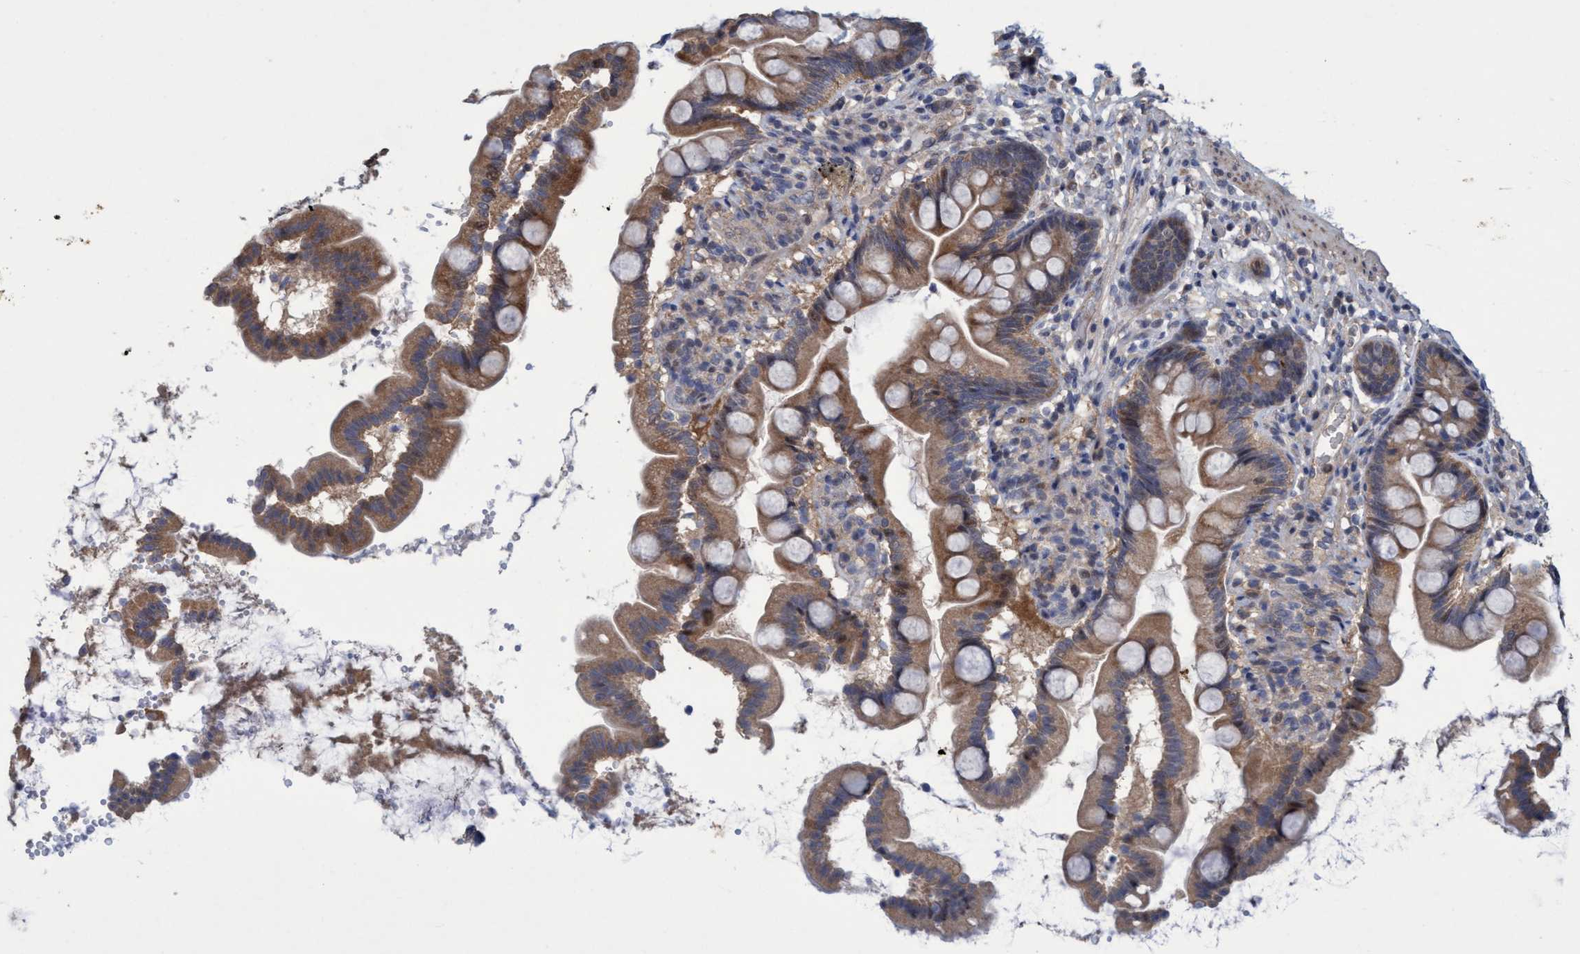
{"staining": {"intensity": "moderate", "quantity": ">75%", "location": "cytoplasmic/membranous"}, "tissue": "small intestine", "cell_type": "Glandular cells", "image_type": "normal", "snomed": [{"axis": "morphology", "description": "Normal tissue, NOS"}, {"axis": "topography", "description": "Small intestine"}], "caption": "Human small intestine stained for a protein (brown) demonstrates moderate cytoplasmic/membranous positive expression in approximately >75% of glandular cells.", "gene": "ZNF677", "patient": {"sex": "female", "age": 56}}